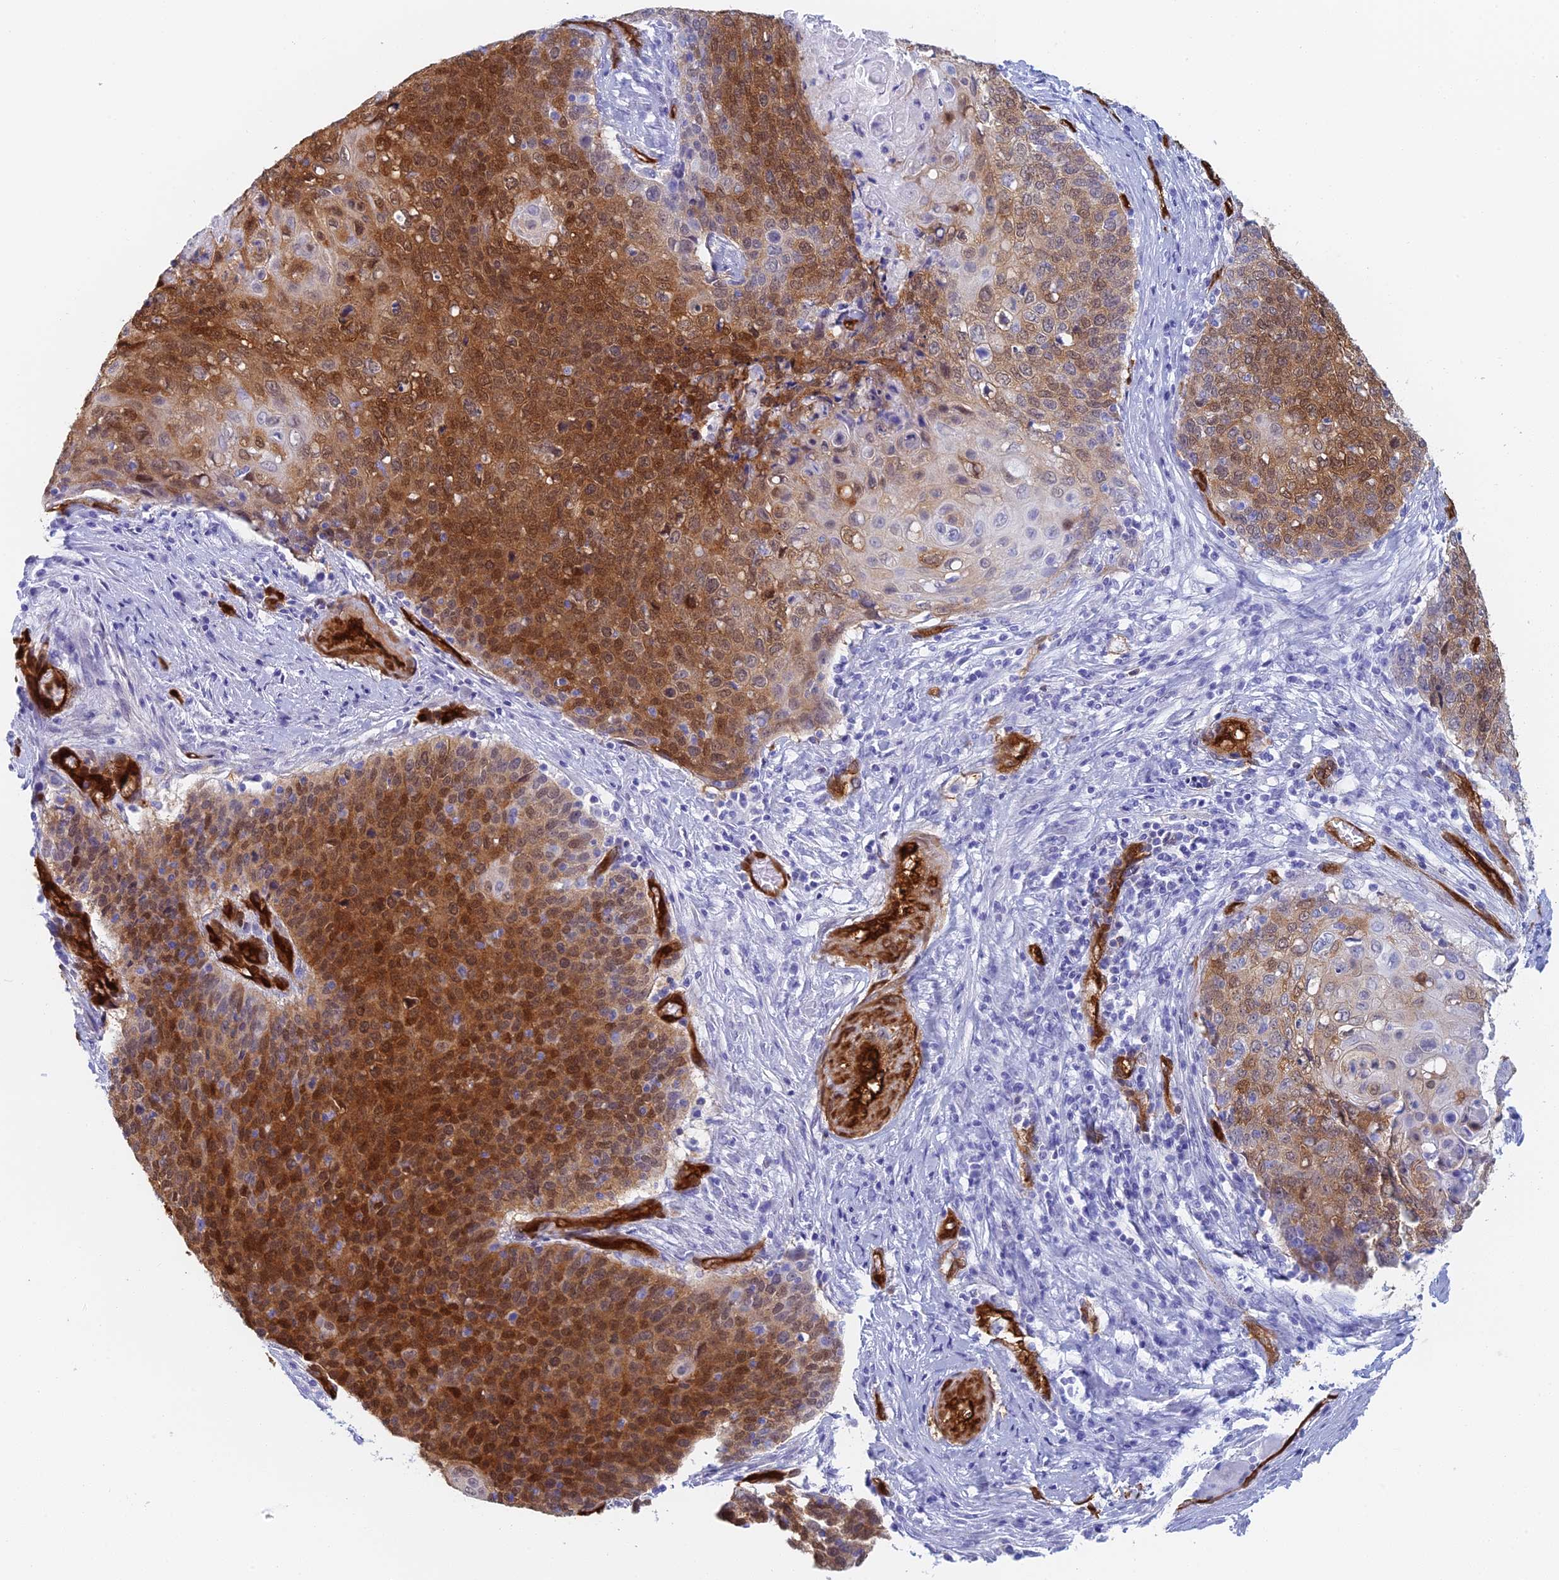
{"staining": {"intensity": "strong", "quantity": ">75%", "location": "cytoplasmic/membranous,nuclear"}, "tissue": "cervical cancer", "cell_type": "Tumor cells", "image_type": "cancer", "snomed": [{"axis": "morphology", "description": "Squamous cell carcinoma, NOS"}, {"axis": "topography", "description": "Cervix"}], "caption": "An immunohistochemistry (IHC) micrograph of tumor tissue is shown. Protein staining in brown labels strong cytoplasmic/membranous and nuclear positivity in cervical cancer (squamous cell carcinoma) within tumor cells.", "gene": "CRIP2", "patient": {"sex": "female", "age": 39}}